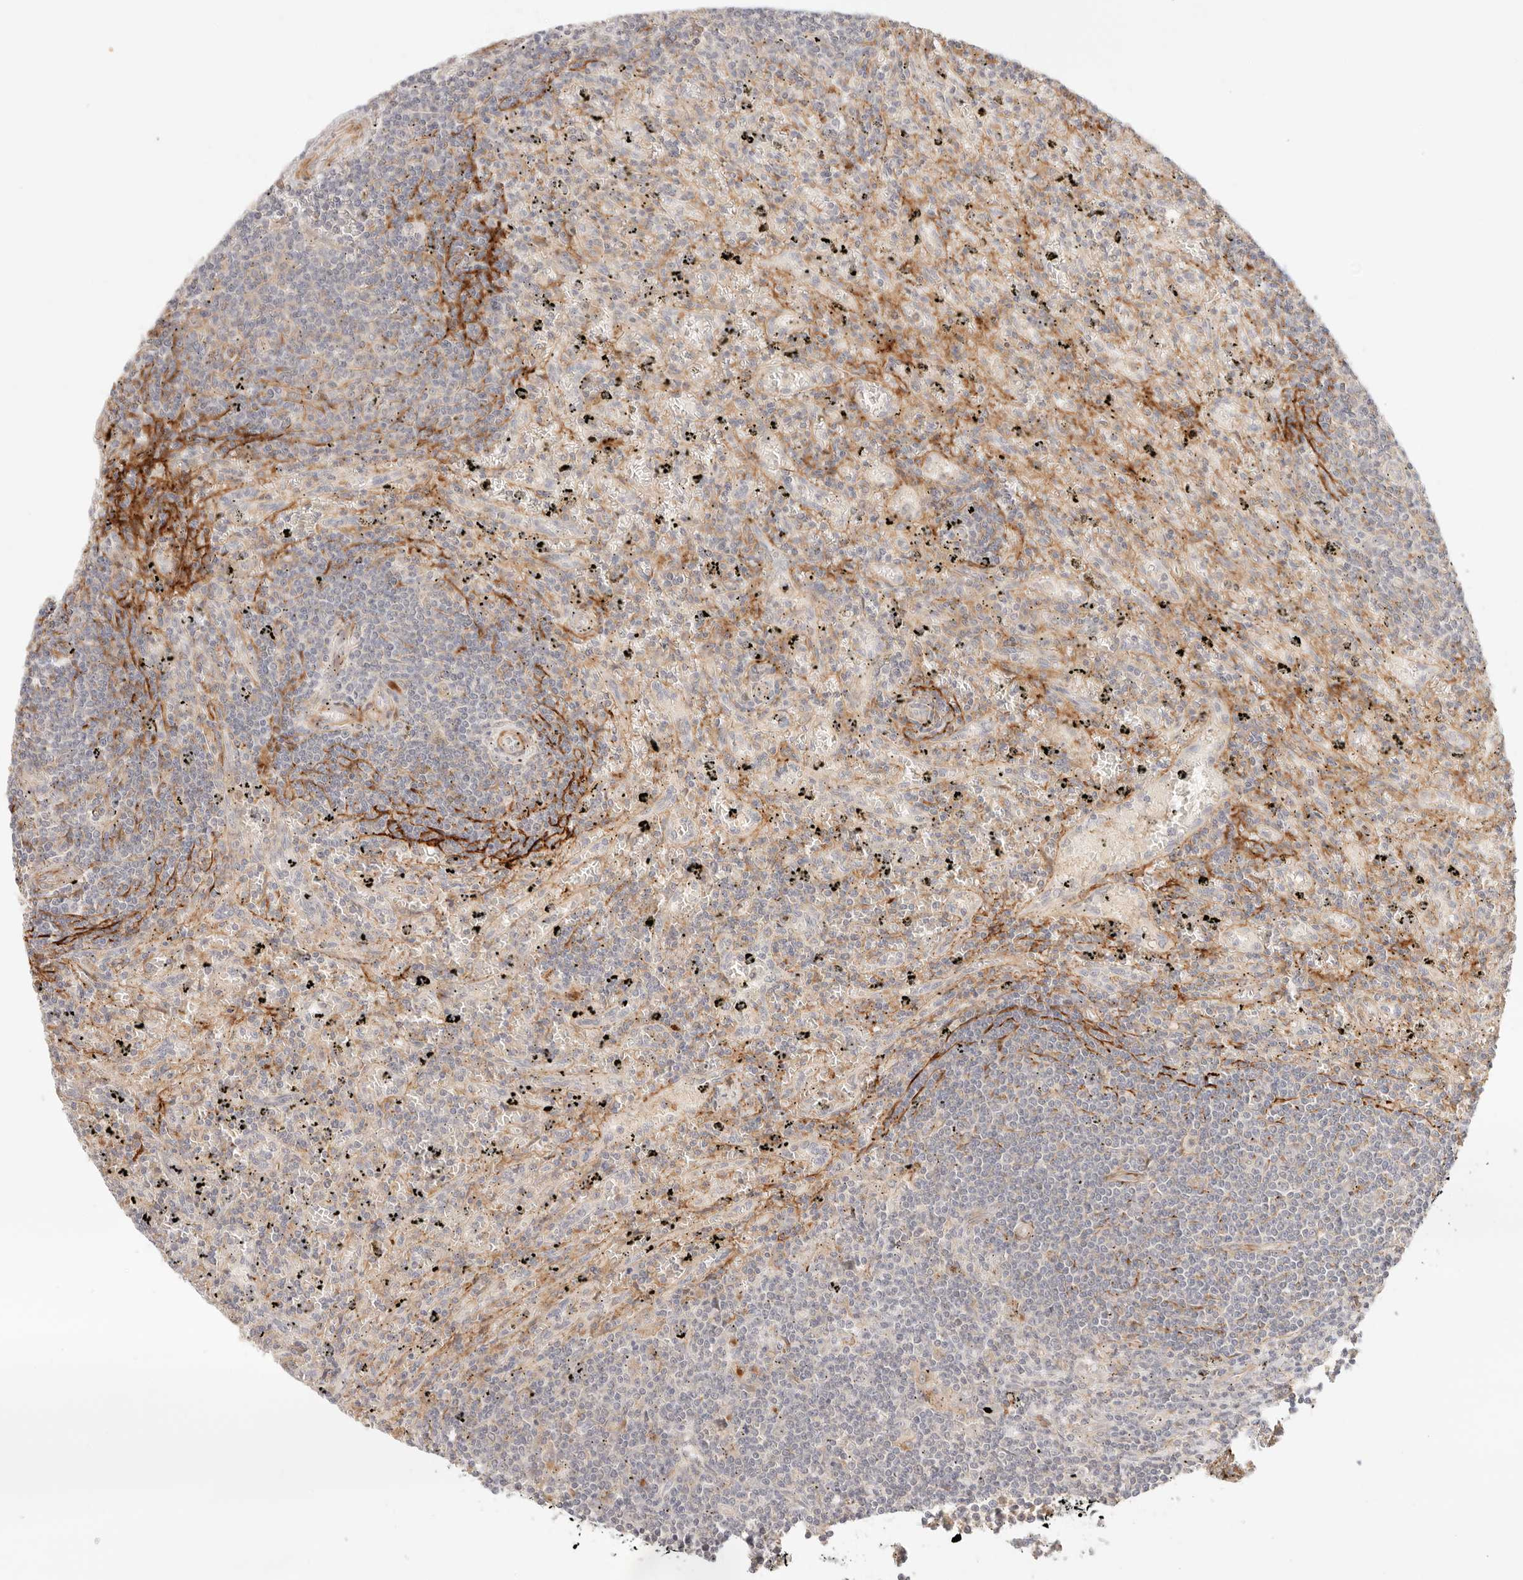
{"staining": {"intensity": "negative", "quantity": "none", "location": "none"}, "tissue": "lymphoma", "cell_type": "Tumor cells", "image_type": "cancer", "snomed": [{"axis": "morphology", "description": "Malignant lymphoma, non-Hodgkin's type, Low grade"}, {"axis": "topography", "description": "Spleen"}], "caption": "Immunohistochemistry (IHC) photomicrograph of human low-grade malignant lymphoma, non-Hodgkin's type stained for a protein (brown), which exhibits no staining in tumor cells.", "gene": "IL1R2", "patient": {"sex": "male", "age": 76}}